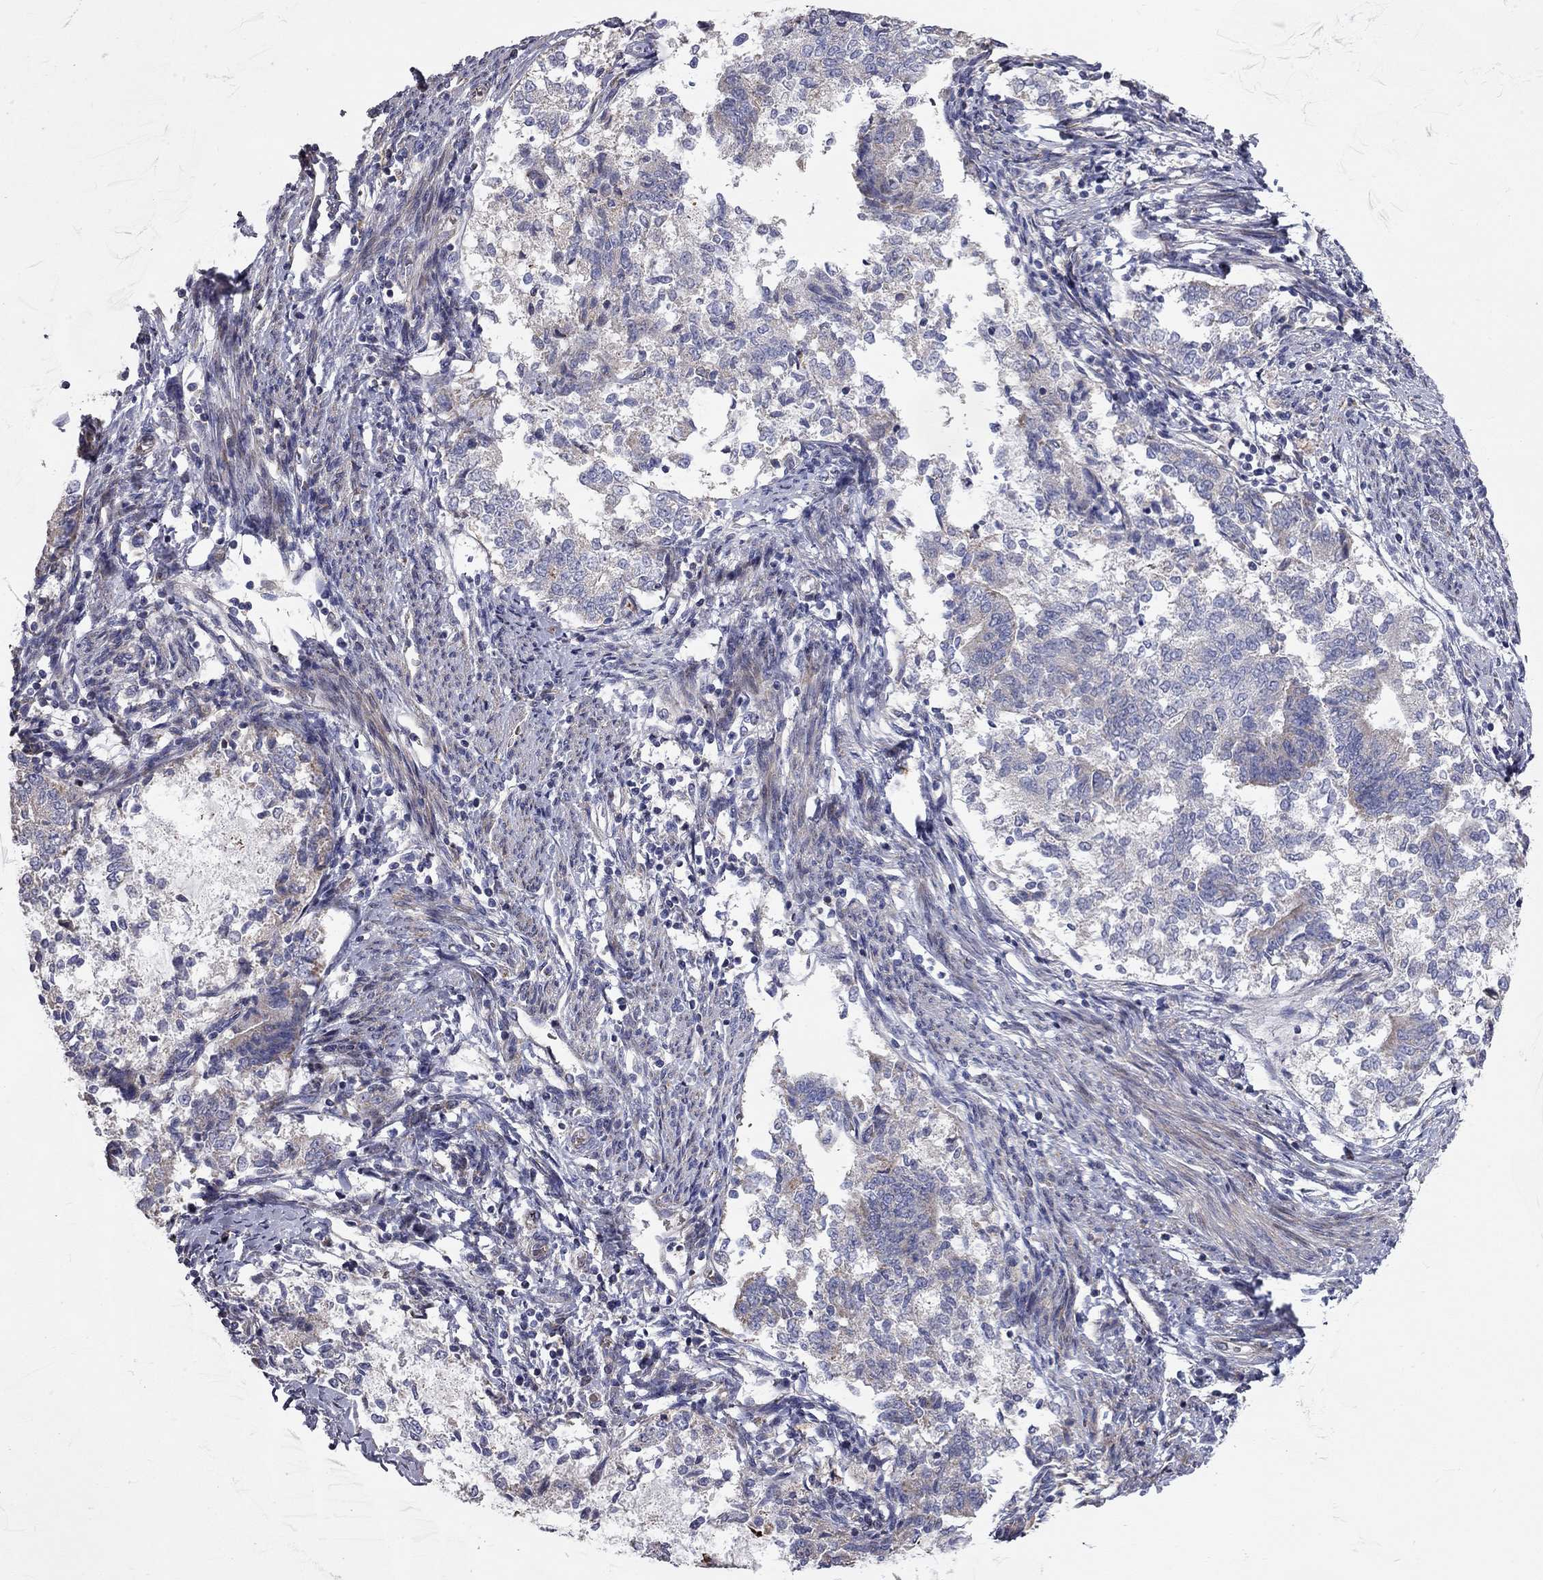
{"staining": {"intensity": "negative", "quantity": "none", "location": "none"}, "tissue": "endometrial cancer", "cell_type": "Tumor cells", "image_type": "cancer", "snomed": [{"axis": "morphology", "description": "Adenocarcinoma, NOS"}, {"axis": "topography", "description": "Endometrium"}], "caption": "The image demonstrates no significant staining in tumor cells of endometrial cancer.", "gene": "KANSL1L", "patient": {"sex": "female", "age": 65}}